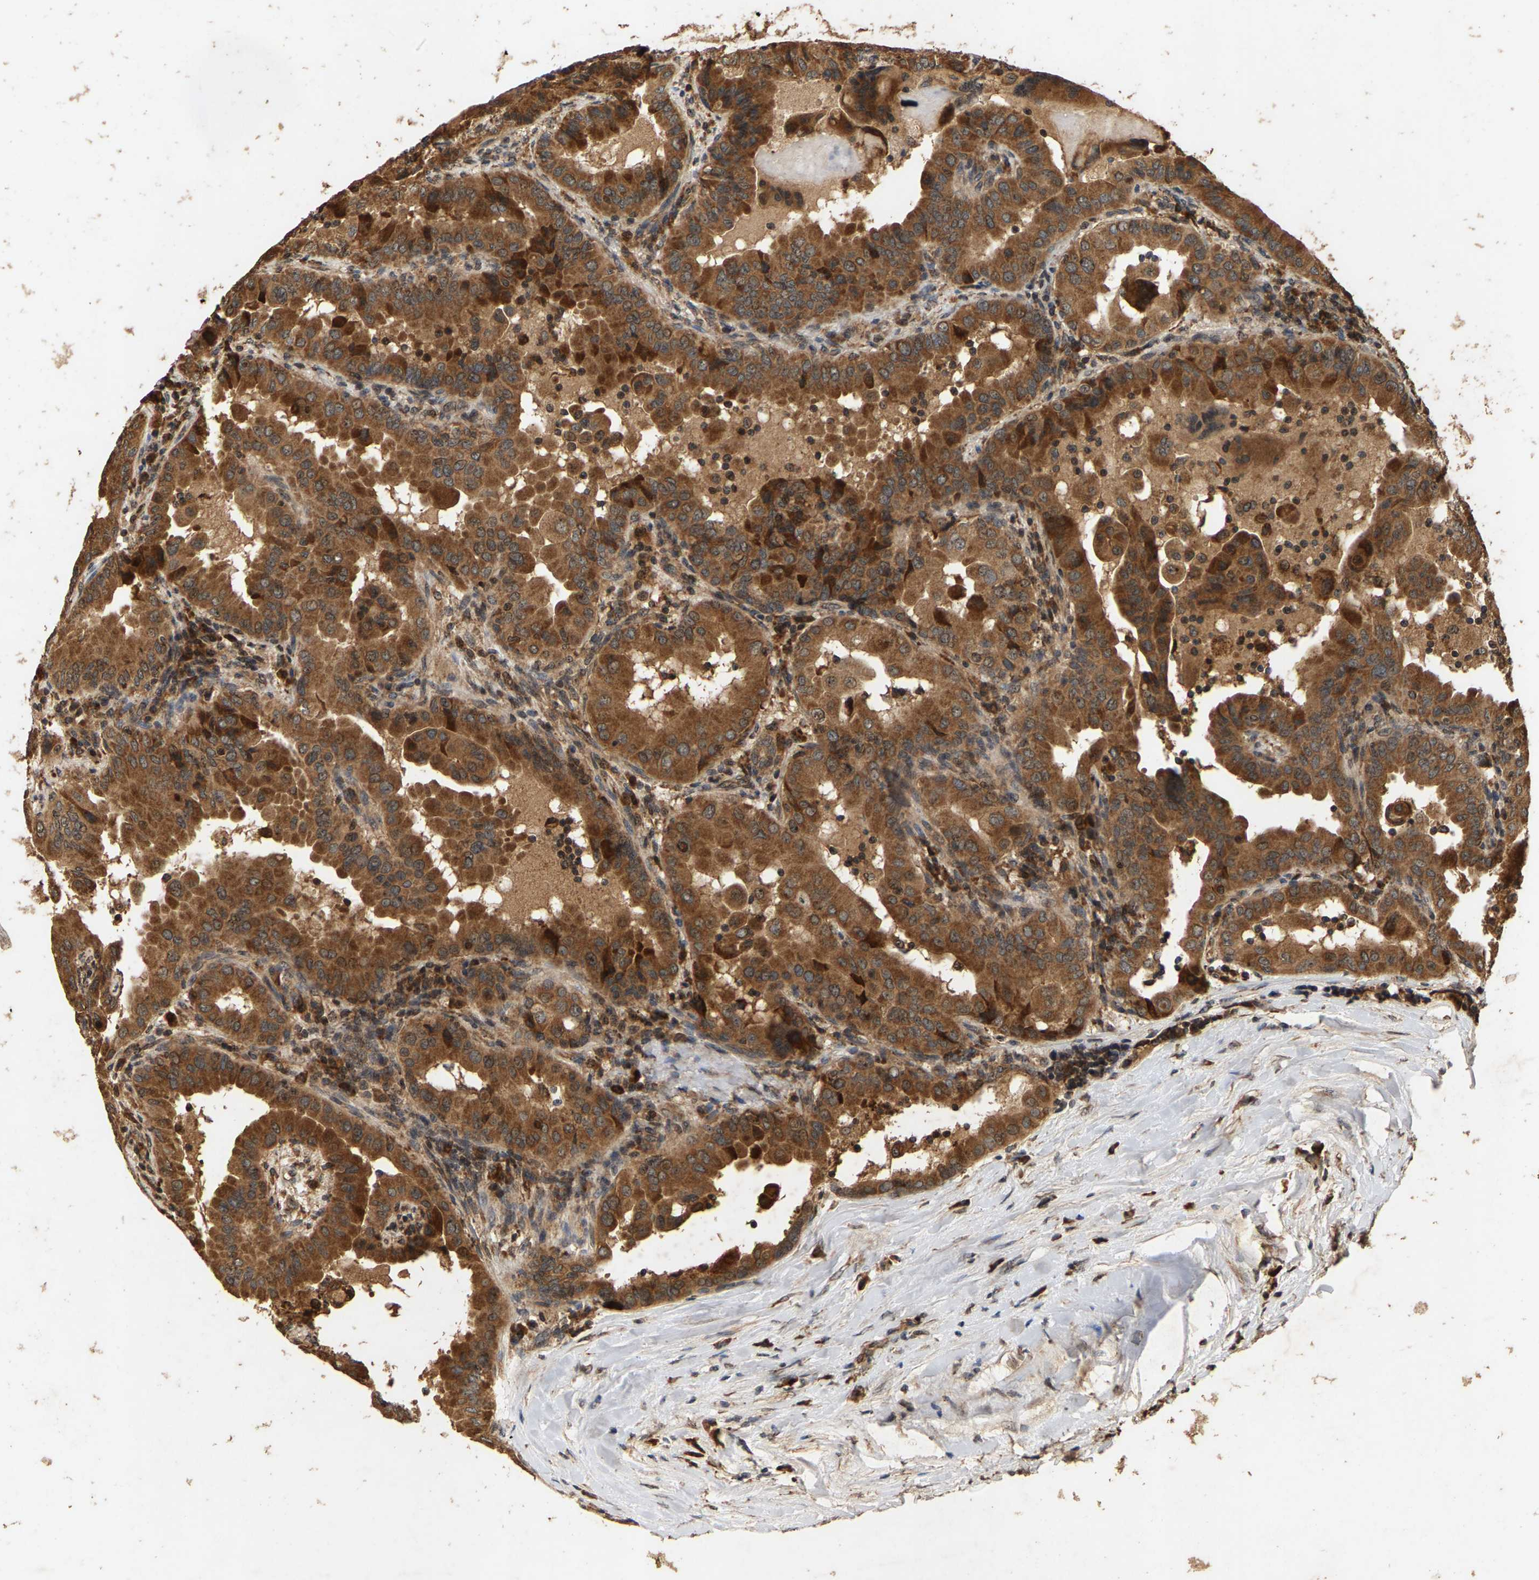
{"staining": {"intensity": "strong", "quantity": ">75%", "location": "cytoplasmic/membranous"}, "tissue": "thyroid cancer", "cell_type": "Tumor cells", "image_type": "cancer", "snomed": [{"axis": "morphology", "description": "Papillary adenocarcinoma, NOS"}, {"axis": "topography", "description": "Thyroid gland"}], "caption": "High-power microscopy captured an immunohistochemistry image of papillary adenocarcinoma (thyroid), revealing strong cytoplasmic/membranous positivity in approximately >75% of tumor cells.", "gene": "CIDEC", "patient": {"sex": "male", "age": 33}}